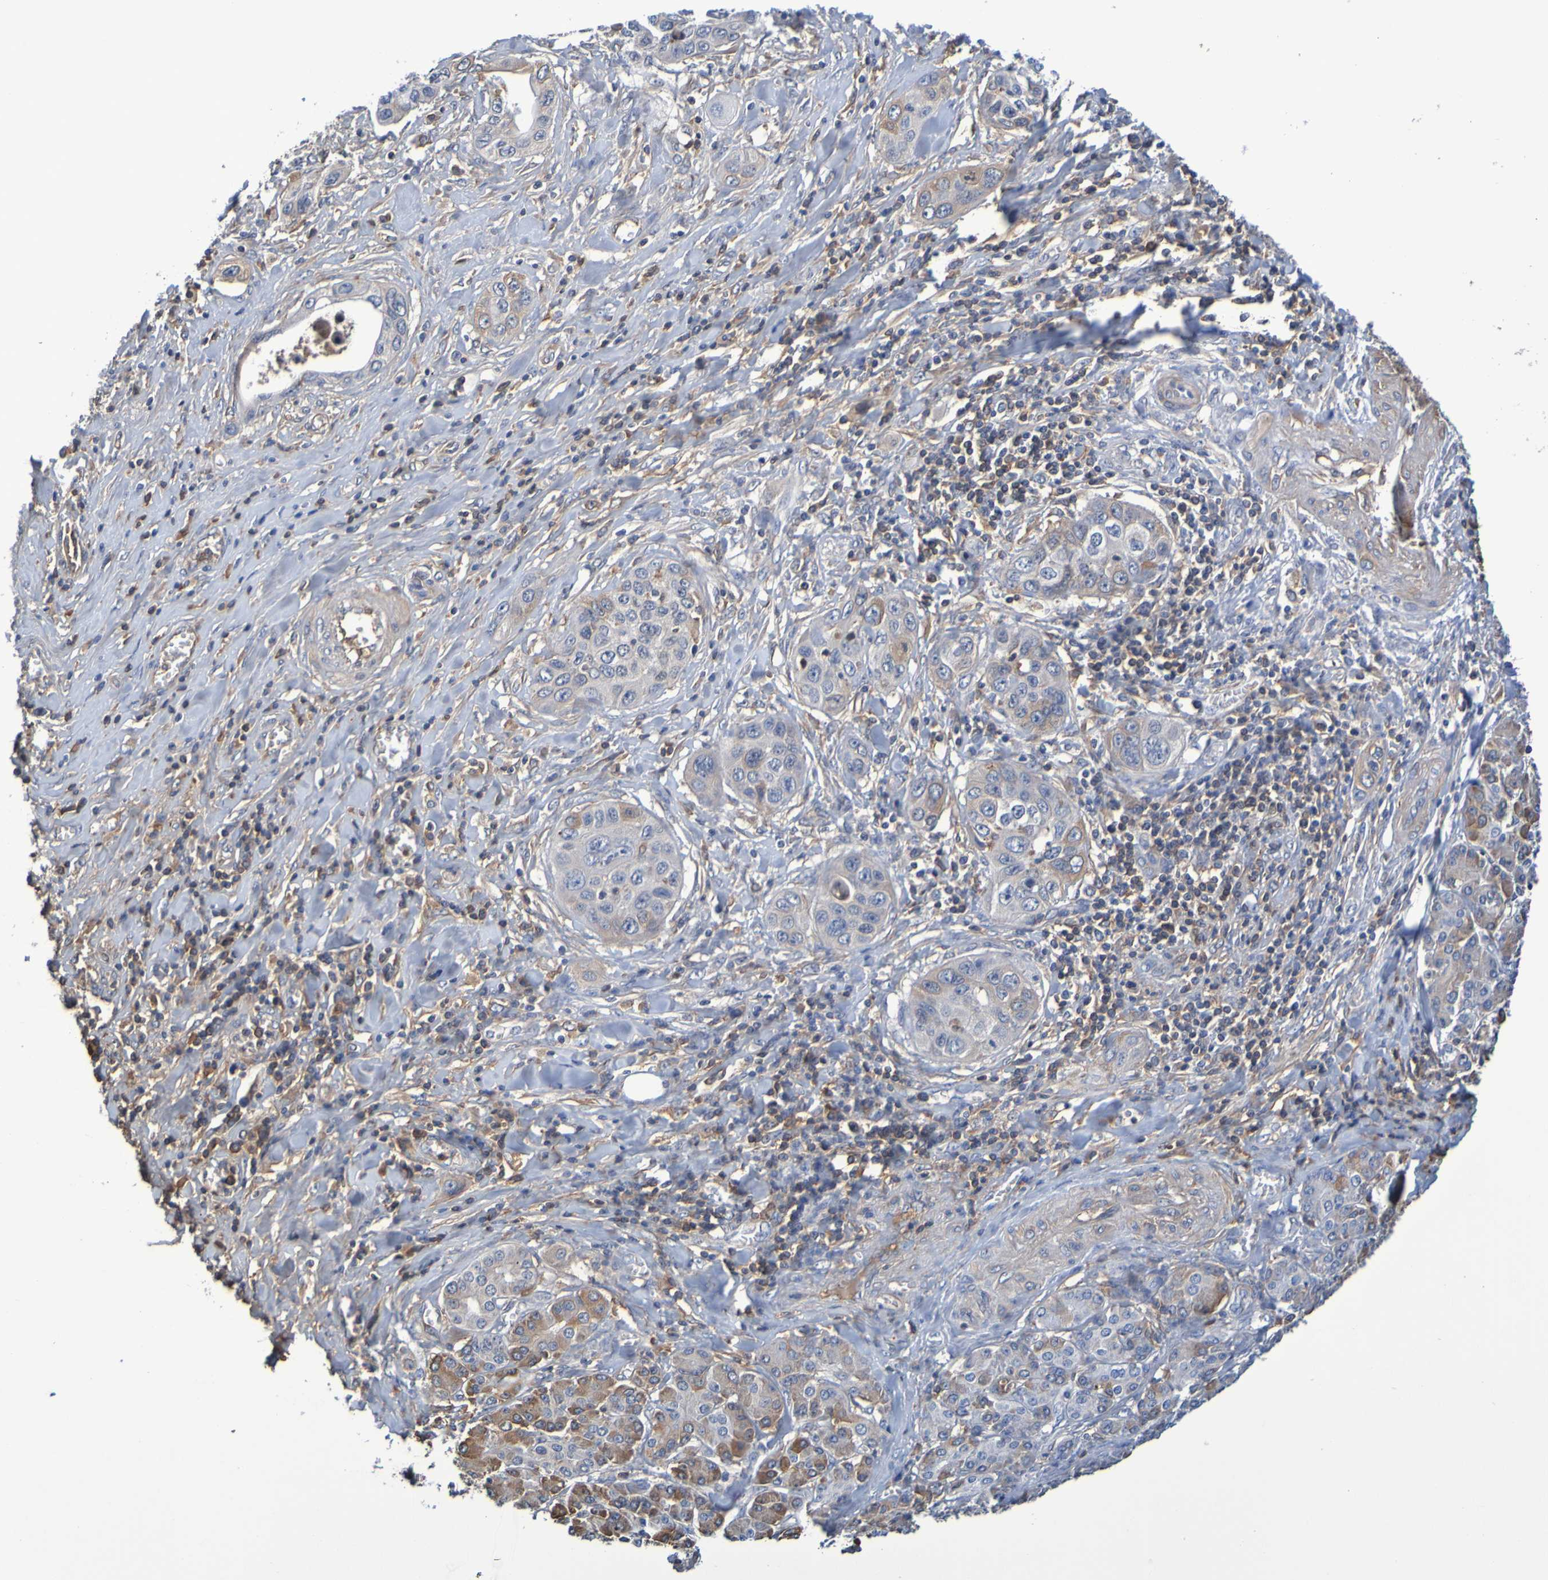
{"staining": {"intensity": "moderate", "quantity": "<25%", "location": "cytoplasmic/membranous"}, "tissue": "pancreatic cancer", "cell_type": "Tumor cells", "image_type": "cancer", "snomed": [{"axis": "morphology", "description": "Adenocarcinoma, NOS"}, {"axis": "topography", "description": "Pancreas"}], "caption": "A photomicrograph showing moderate cytoplasmic/membranous positivity in about <25% of tumor cells in adenocarcinoma (pancreatic), as visualized by brown immunohistochemical staining.", "gene": "GAB3", "patient": {"sex": "female", "age": 70}}